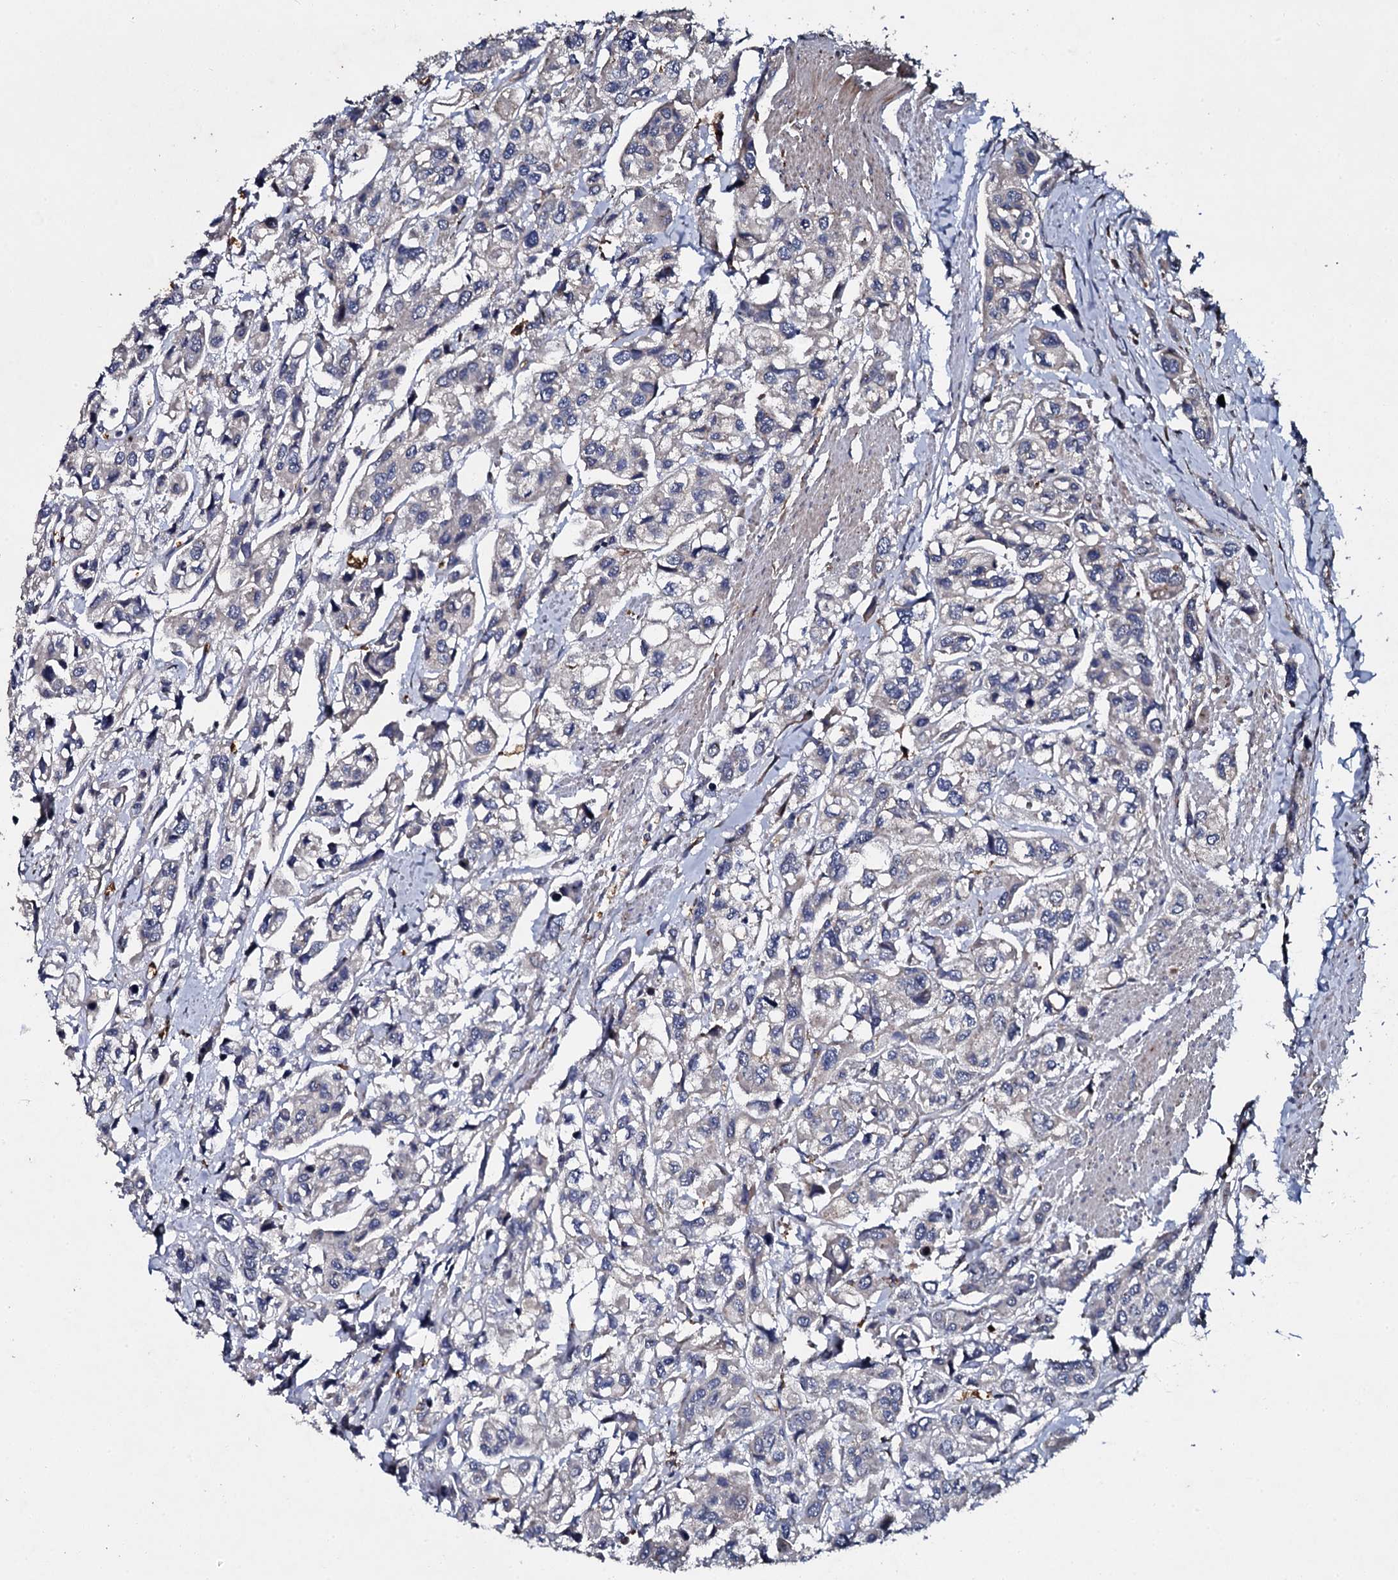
{"staining": {"intensity": "negative", "quantity": "none", "location": "none"}, "tissue": "urothelial cancer", "cell_type": "Tumor cells", "image_type": "cancer", "snomed": [{"axis": "morphology", "description": "Urothelial carcinoma, High grade"}, {"axis": "topography", "description": "Urinary bladder"}], "caption": "DAB immunohistochemical staining of human urothelial cancer exhibits no significant positivity in tumor cells. Nuclei are stained in blue.", "gene": "LRRC28", "patient": {"sex": "male", "age": 67}}